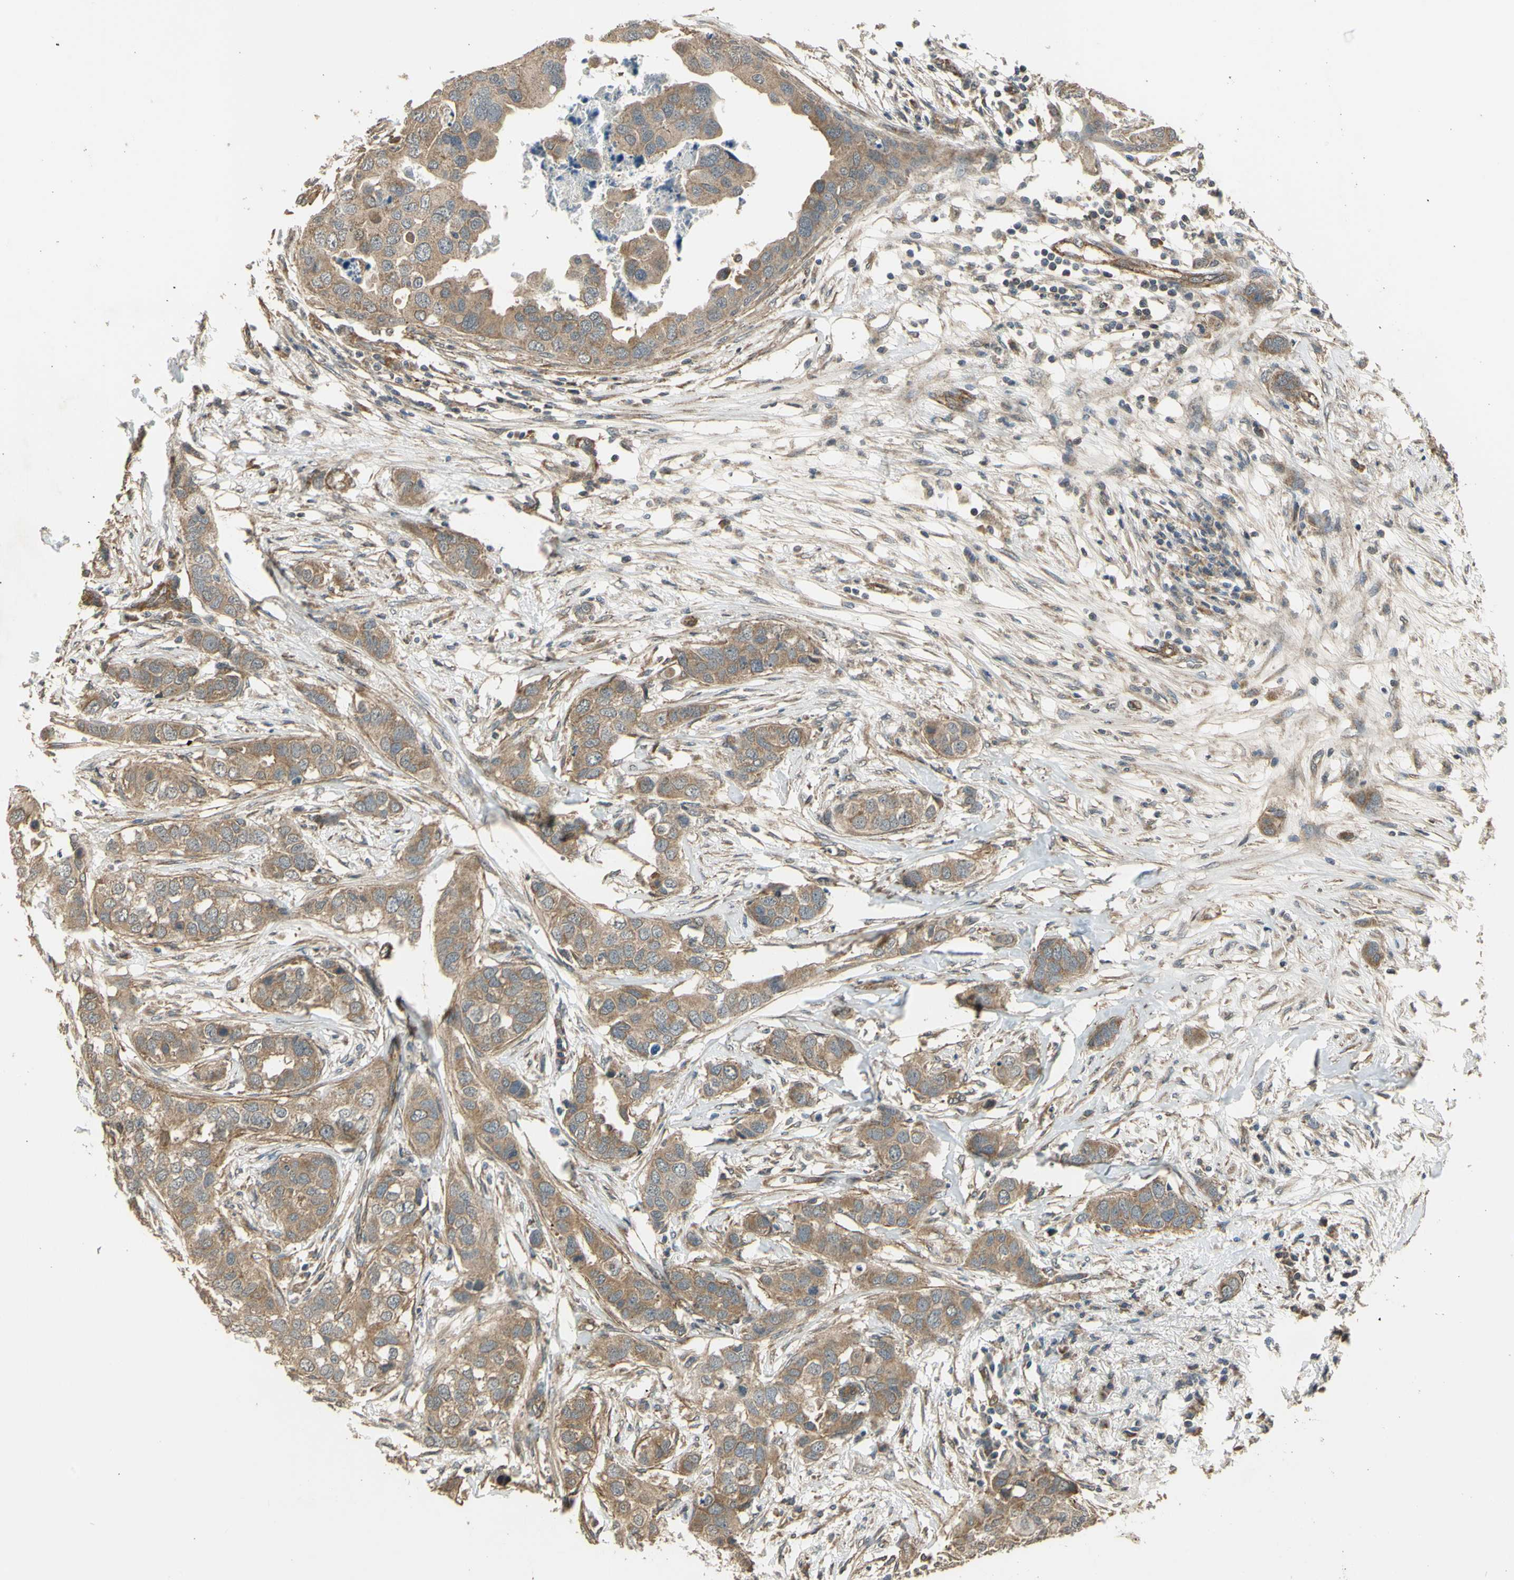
{"staining": {"intensity": "moderate", "quantity": ">75%", "location": "cytoplasmic/membranous"}, "tissue": "breast cancer", "cell_type": "Tumor cells", "image_type": "cancer", "snomed": [{"axis": "morphology", "description": "Duct carcinoma"}, {"axis": "topography", "description": "Breast"}], "caption": "The image displays staining of intraductal carcinoma (breast), revealing moderate cytoplasmic/membranous protein staining (brown color) within tumor cells.", "gene": "EFNB2", "patient": {"sex": "female", "age": 50}}